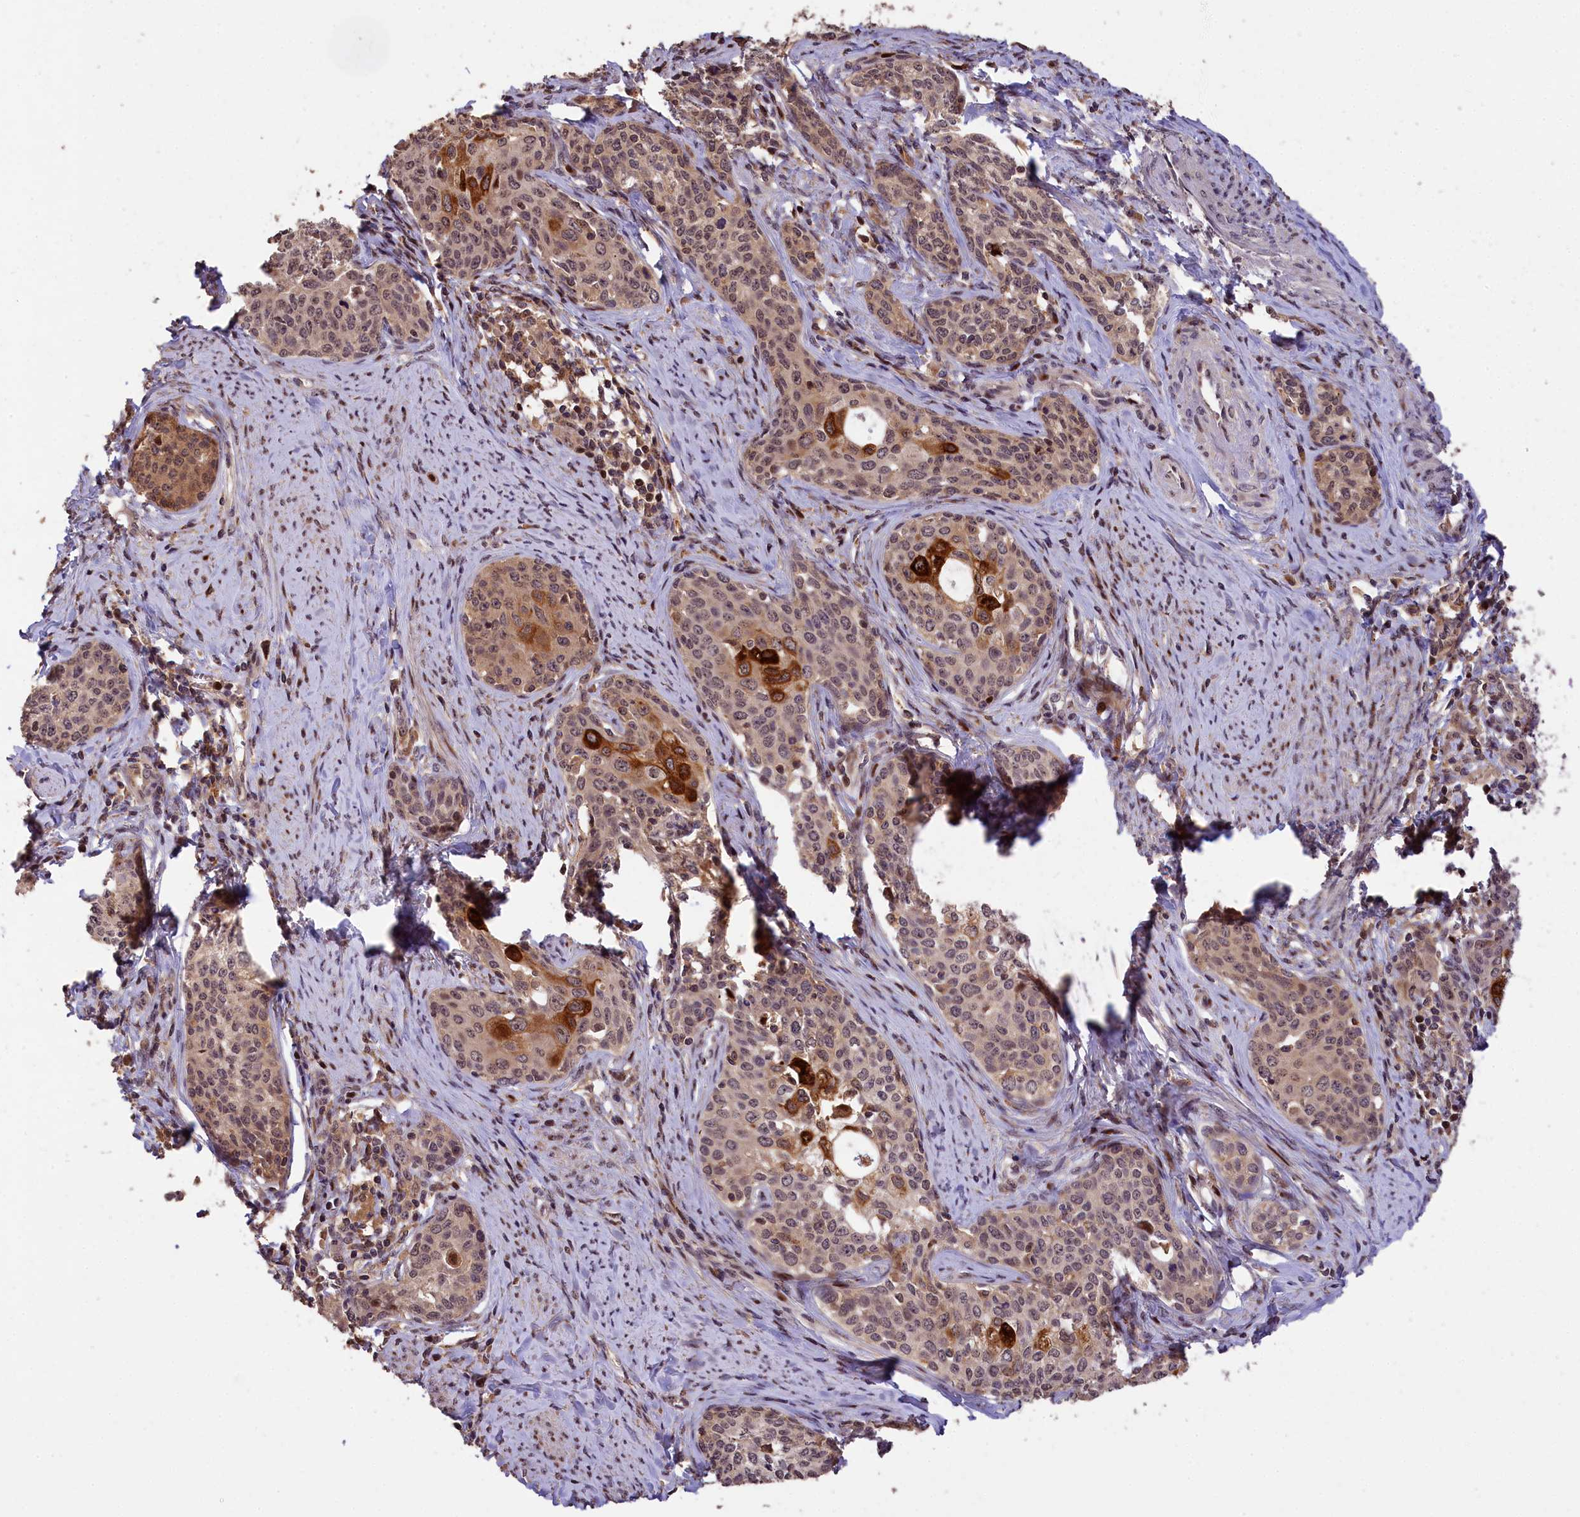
{"staining": {"intensity": "strong", "quantity": "<25%", "location": "cytoplasmic/membranous,nuclear"}, "tissue": "cervical cancer", "cell_type": "Tumor cells", "image_type": "cancer", "snomed": [{"axis": "morphology", "description": "Squamous cell carcinoma, NOS"}, {"axis": "morphology", "description": "Adenocarcinoma, NOS"}, {"axis": "topography", "description": "Cervix"}], "caption": "Immunohistochemistry staining of cervical cancer, which reveals medium levels of strong cytoplasmic/membranous and nuclear staining in about <25% of tumor cells indicating strong cytoplasmic/membranous and nuclear protein staining. The staining was performed using DAB (3,3'-diaminobenzidine) (brown) for protein detection and nuclei were counterstained in hematoxylin (blue).", "gene": "PHAF1", "patient": {"sex": "female", "age": 52}}